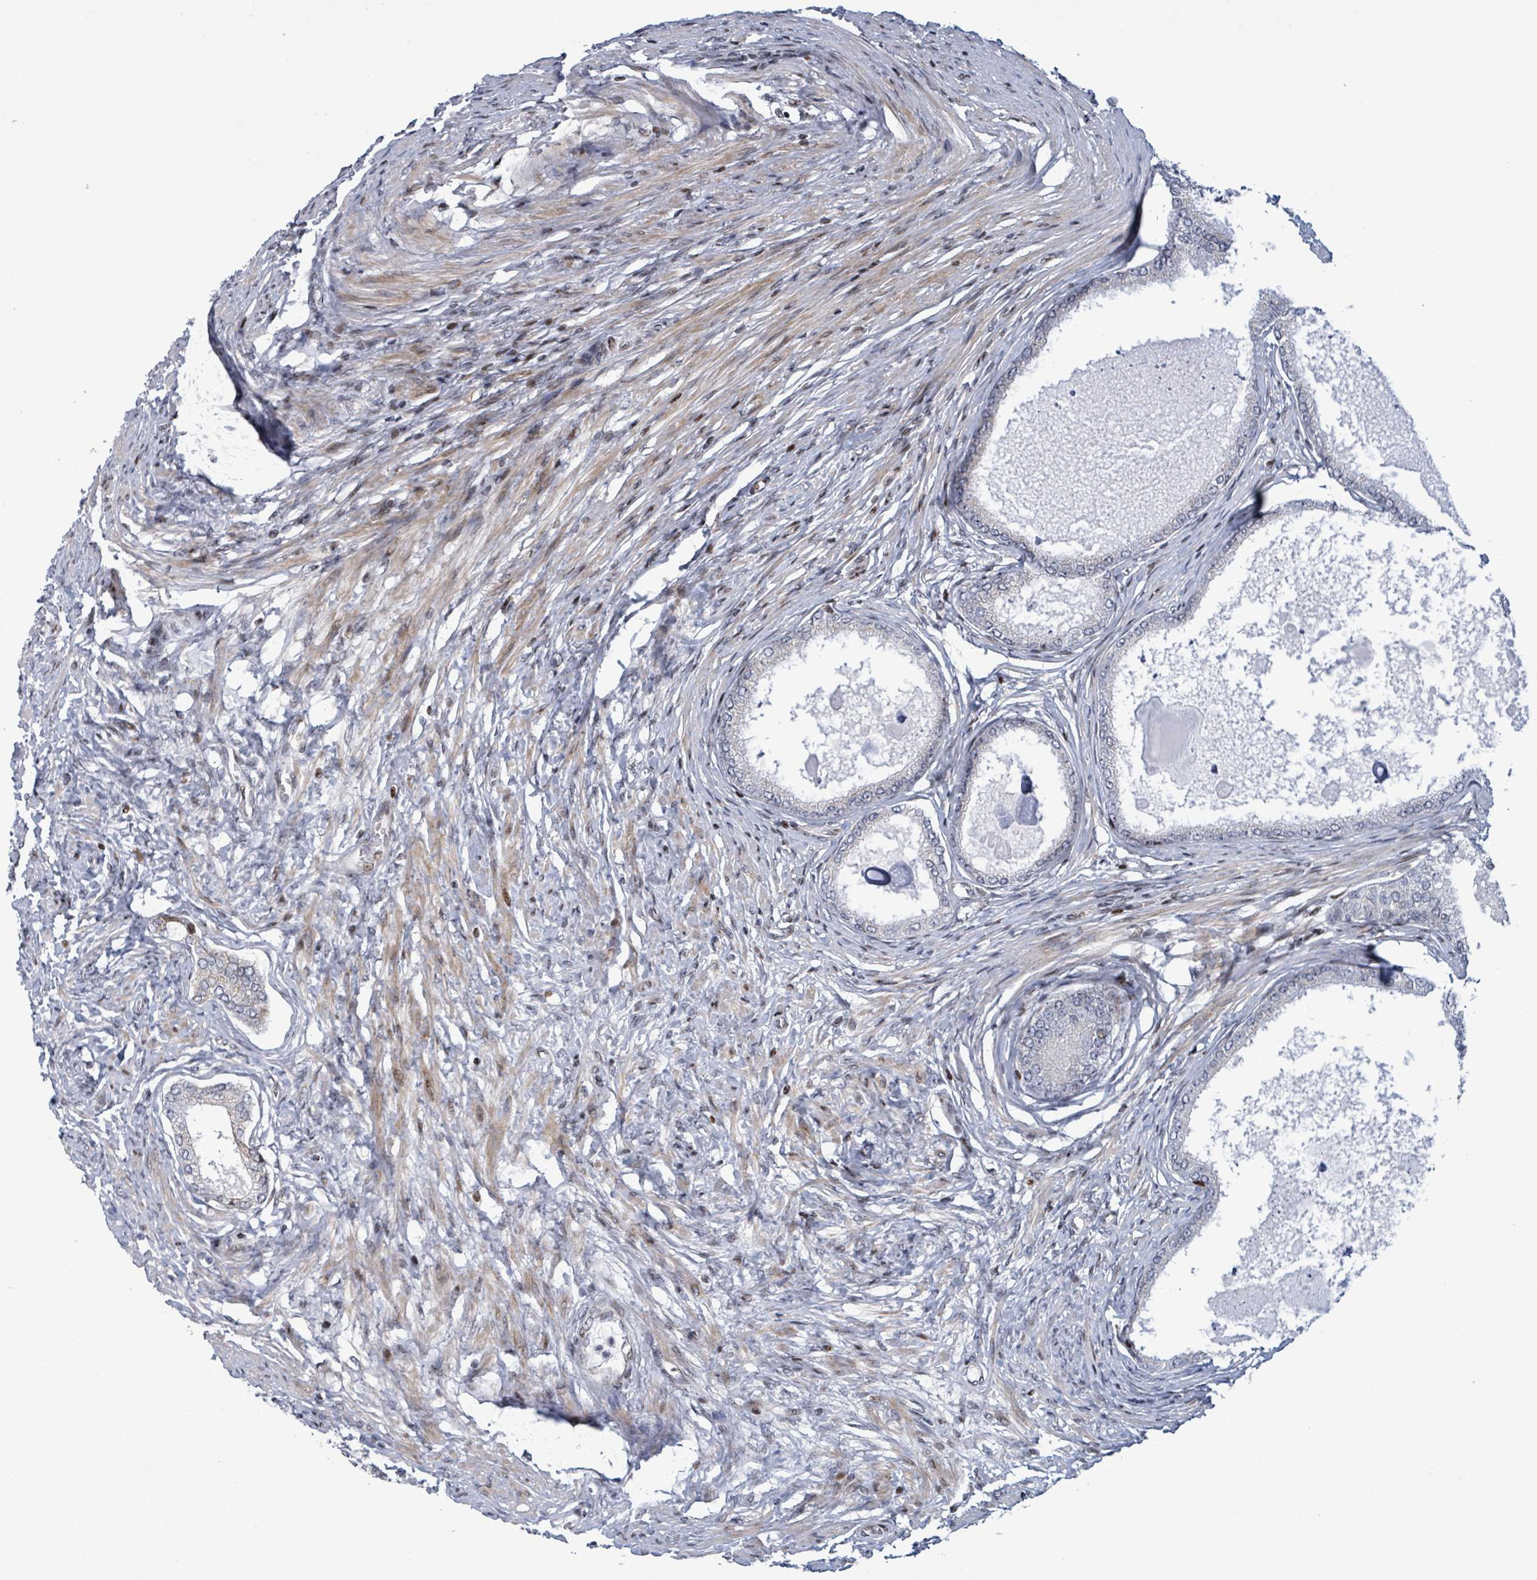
{"staining": {"intensity": "negative", "quantity": "none", "location": "none"}, "tissue": "prostate cancer", "cell_type": "Tumor cells", "image_type": "cancer", "snomed": [{"axis": "morphology", "description": "Adenocarcinoma, High grade"}, {"axis": "topography", "description": "Prostate"}], "caption": "Protein analysis of adenocarcinoma (high-grade) (prostate) exhibits no significant staining in tumor cells.", "gene": "FNDC4", "patient": {"sex": "male", "age": 69}}